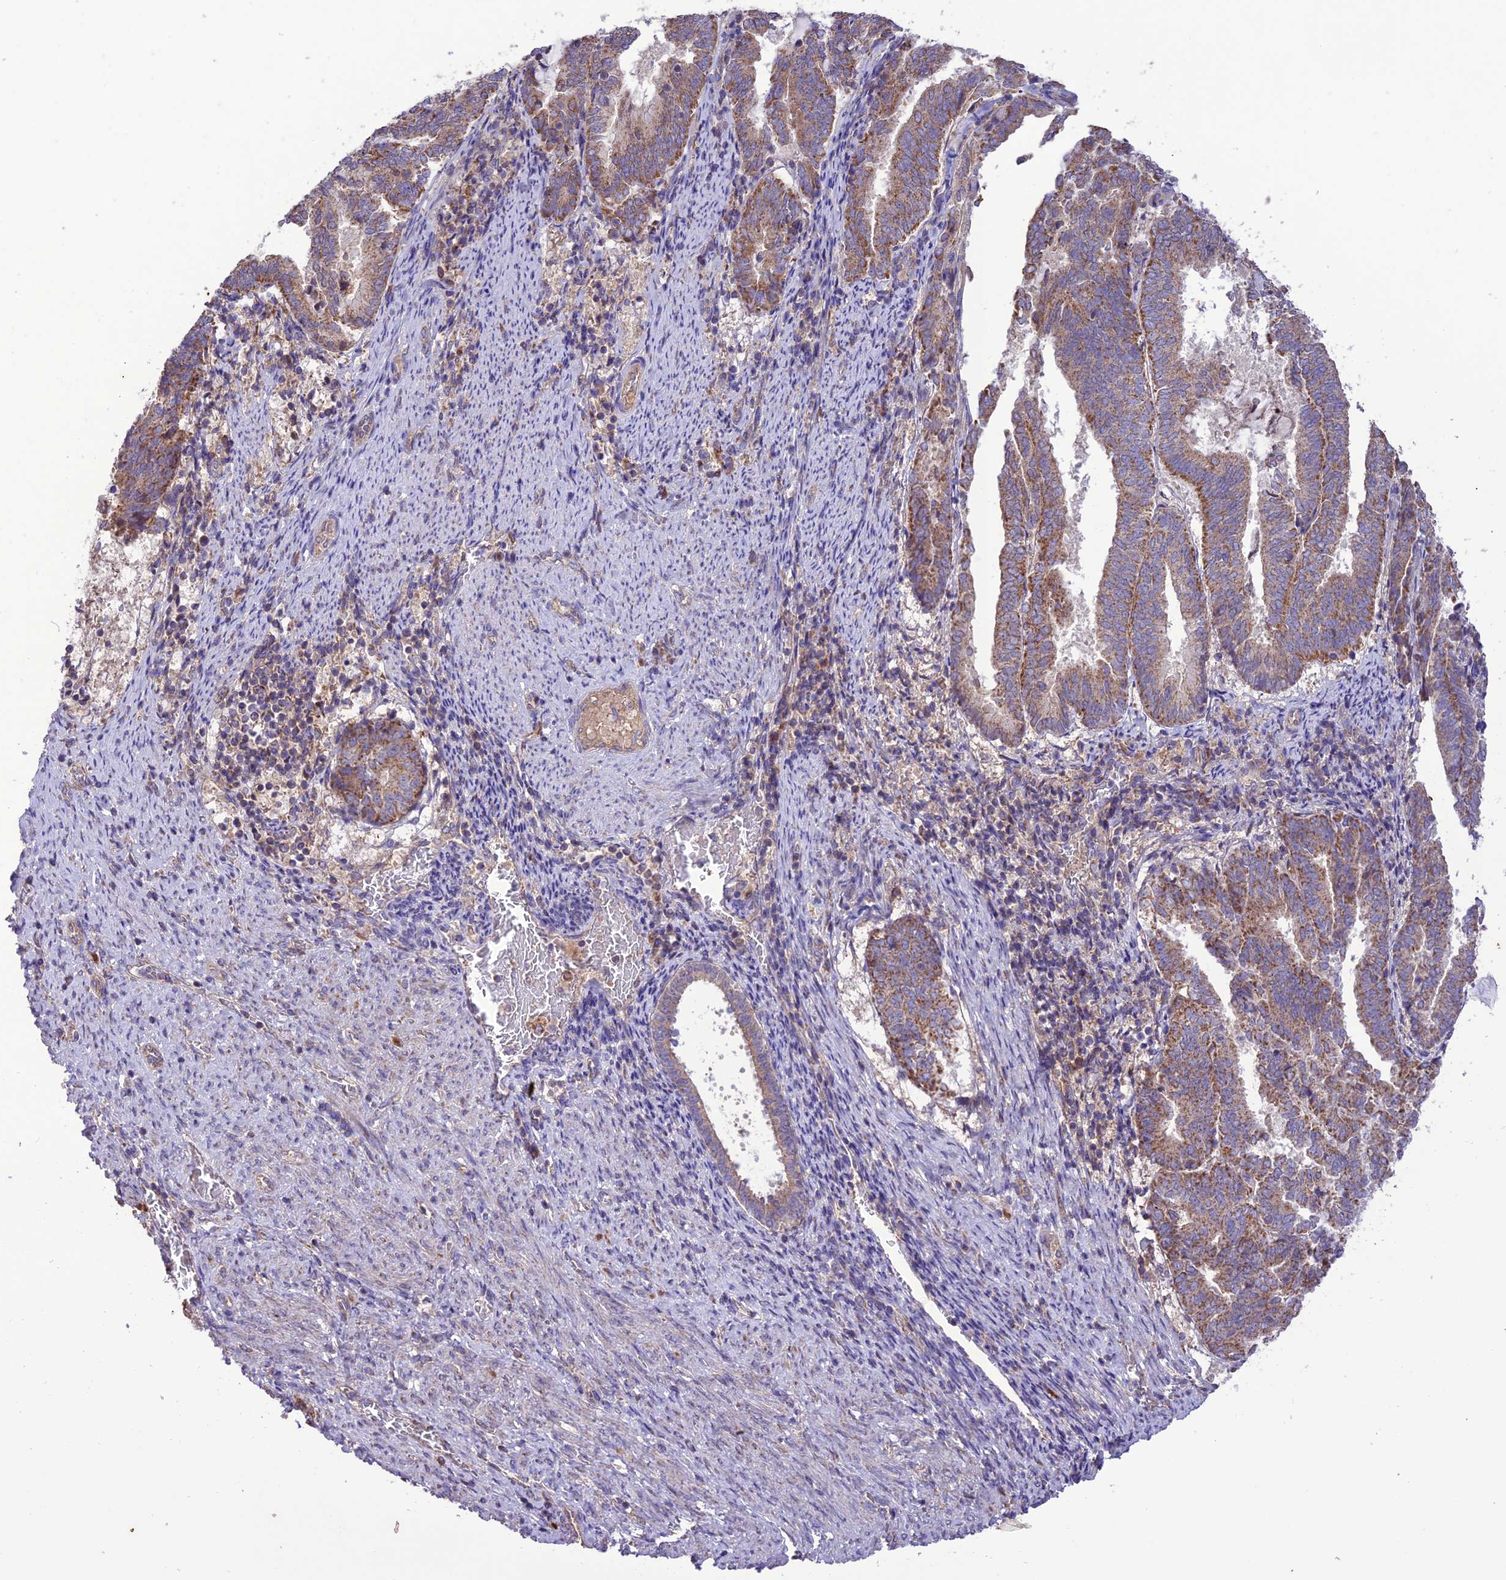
{"staining": {"intensity": "moderate", "quantity": "25%-75%", "location": "cytoplasmic/membranous"}, "tissue": "endometrial cancer", "cell_type": "Tumor cells", "image_type": "cancer", "snomed": [{"axis": "morphology", "description": "Adenocarcinoma, NOS"}, {"axis": "topography", "description": "Endometrium"}], "caption": "Brown immunohistochemical staining in endometrial cancer displays moderate cytoplasmic/membranous expression in about 25%-75% of tumor cells.", "gene": "NDUFAF1", "patient": {"sex": "female", "age": 80}}